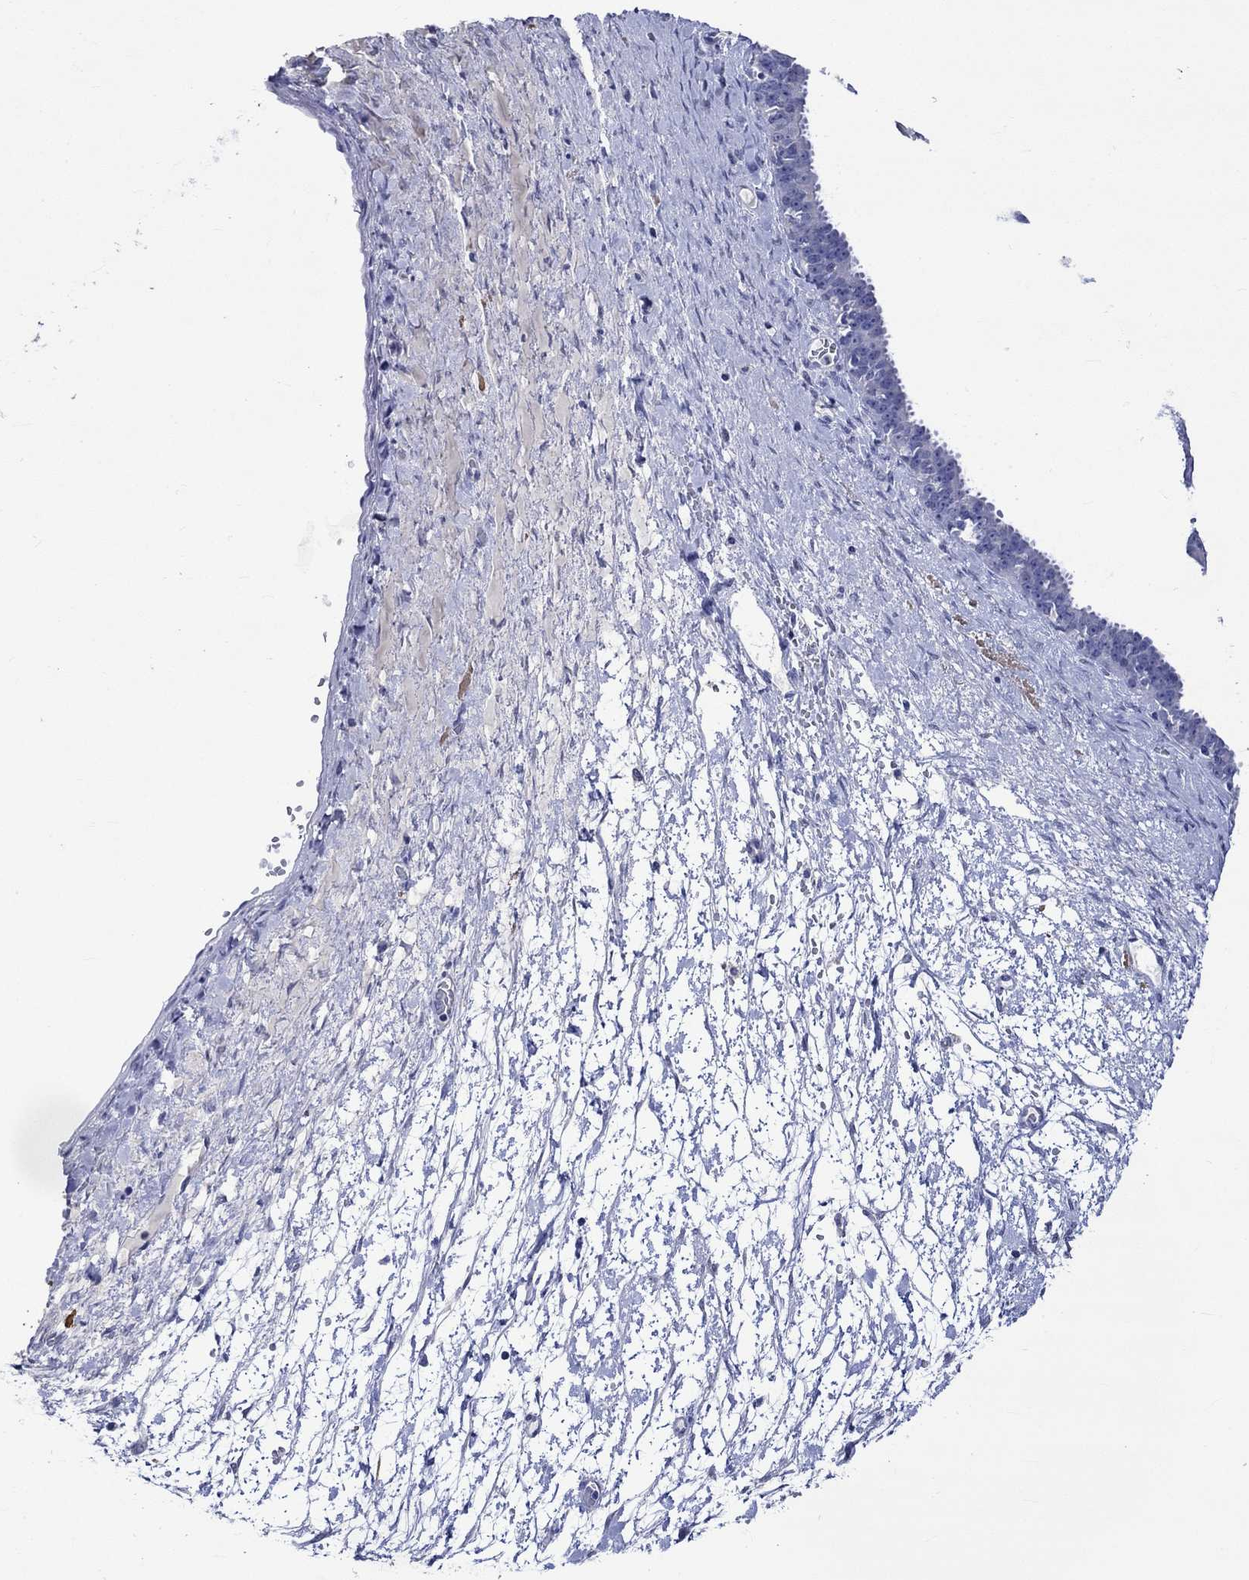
{"staining": {"intensity": "negative", "quantity": "none", "location": "none"}, "tissue": "ovarian cancer", "cell_type": "Tumor cells", "image_type": "cancer", "snomed": [{"axis": "morphology", "description": "Cystadenocarcinoma, serous, NOS"}, {"axis": "topography", "description": "Ovary"}], "caption": "DAB immunohistochemical staining of human ovarian cancer (serous cystadenocarcinoma) exhibits no significant positivity in tumor cells.", "gene": "KLHL35", "patient": {"sex": "female", "age": 71}}